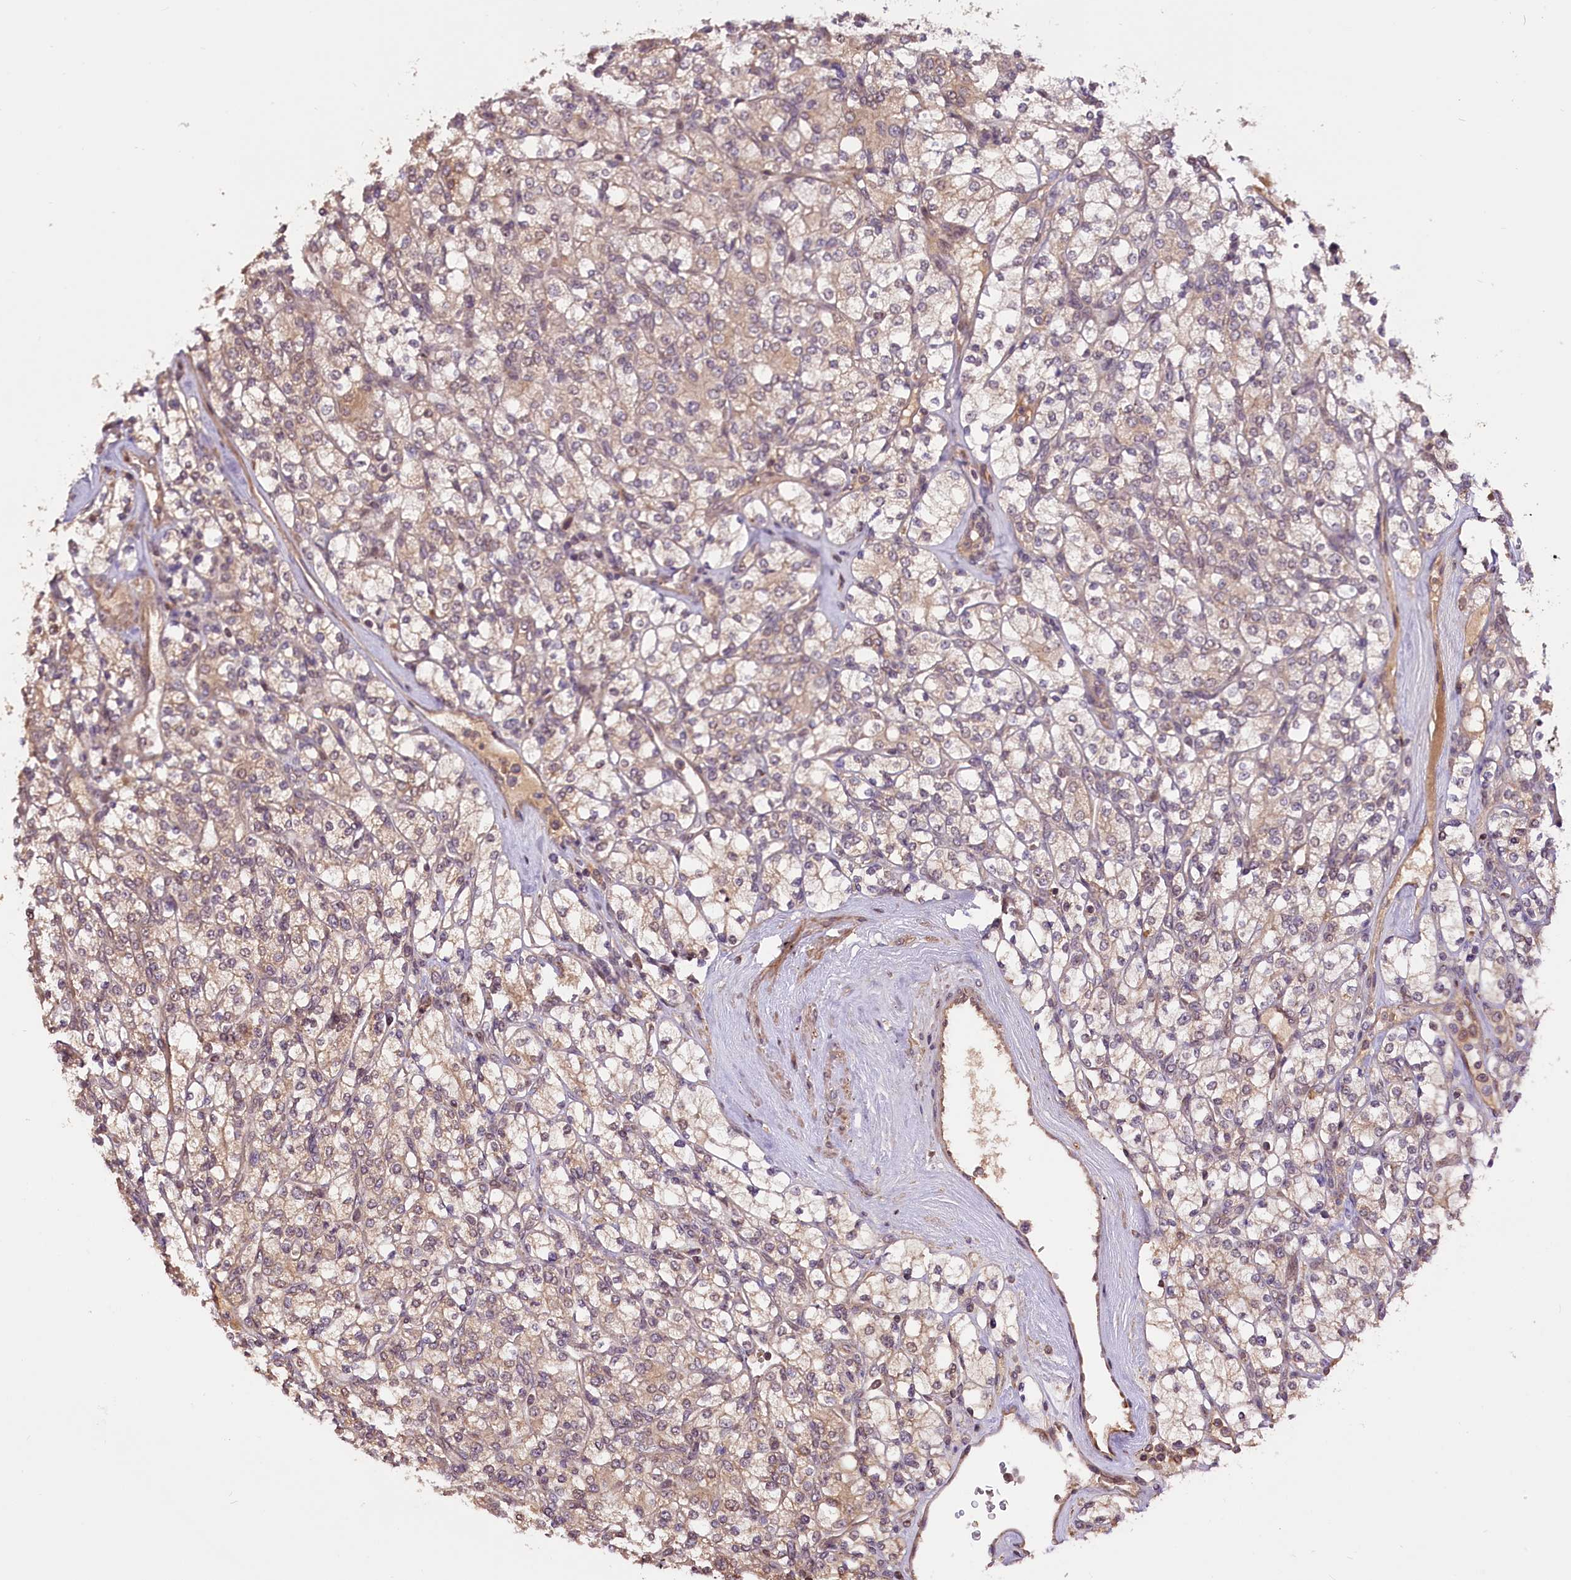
{"staining": {"intensity": "weak", "quantity": "25%-75%", "location": "cytoplasmic/membranous"}, "tissue": "renal cancer", "cell_type": "Tumor cells", "image_type": "cancer", "snomed": [{"axis": "morphology", "description": "Adenocarcinoma, NOS"}, {"axis": "topography", "description": "Kidney"}], "caption": "There is low levels of weak cytoplasmic/membranous positivity in tumor cells of renal adenocarcinoma, as demonstrated by immunohistochemical staining (brown color).", "gene": "ZNF480", "patient": {"sex": "male", "age": 77}}